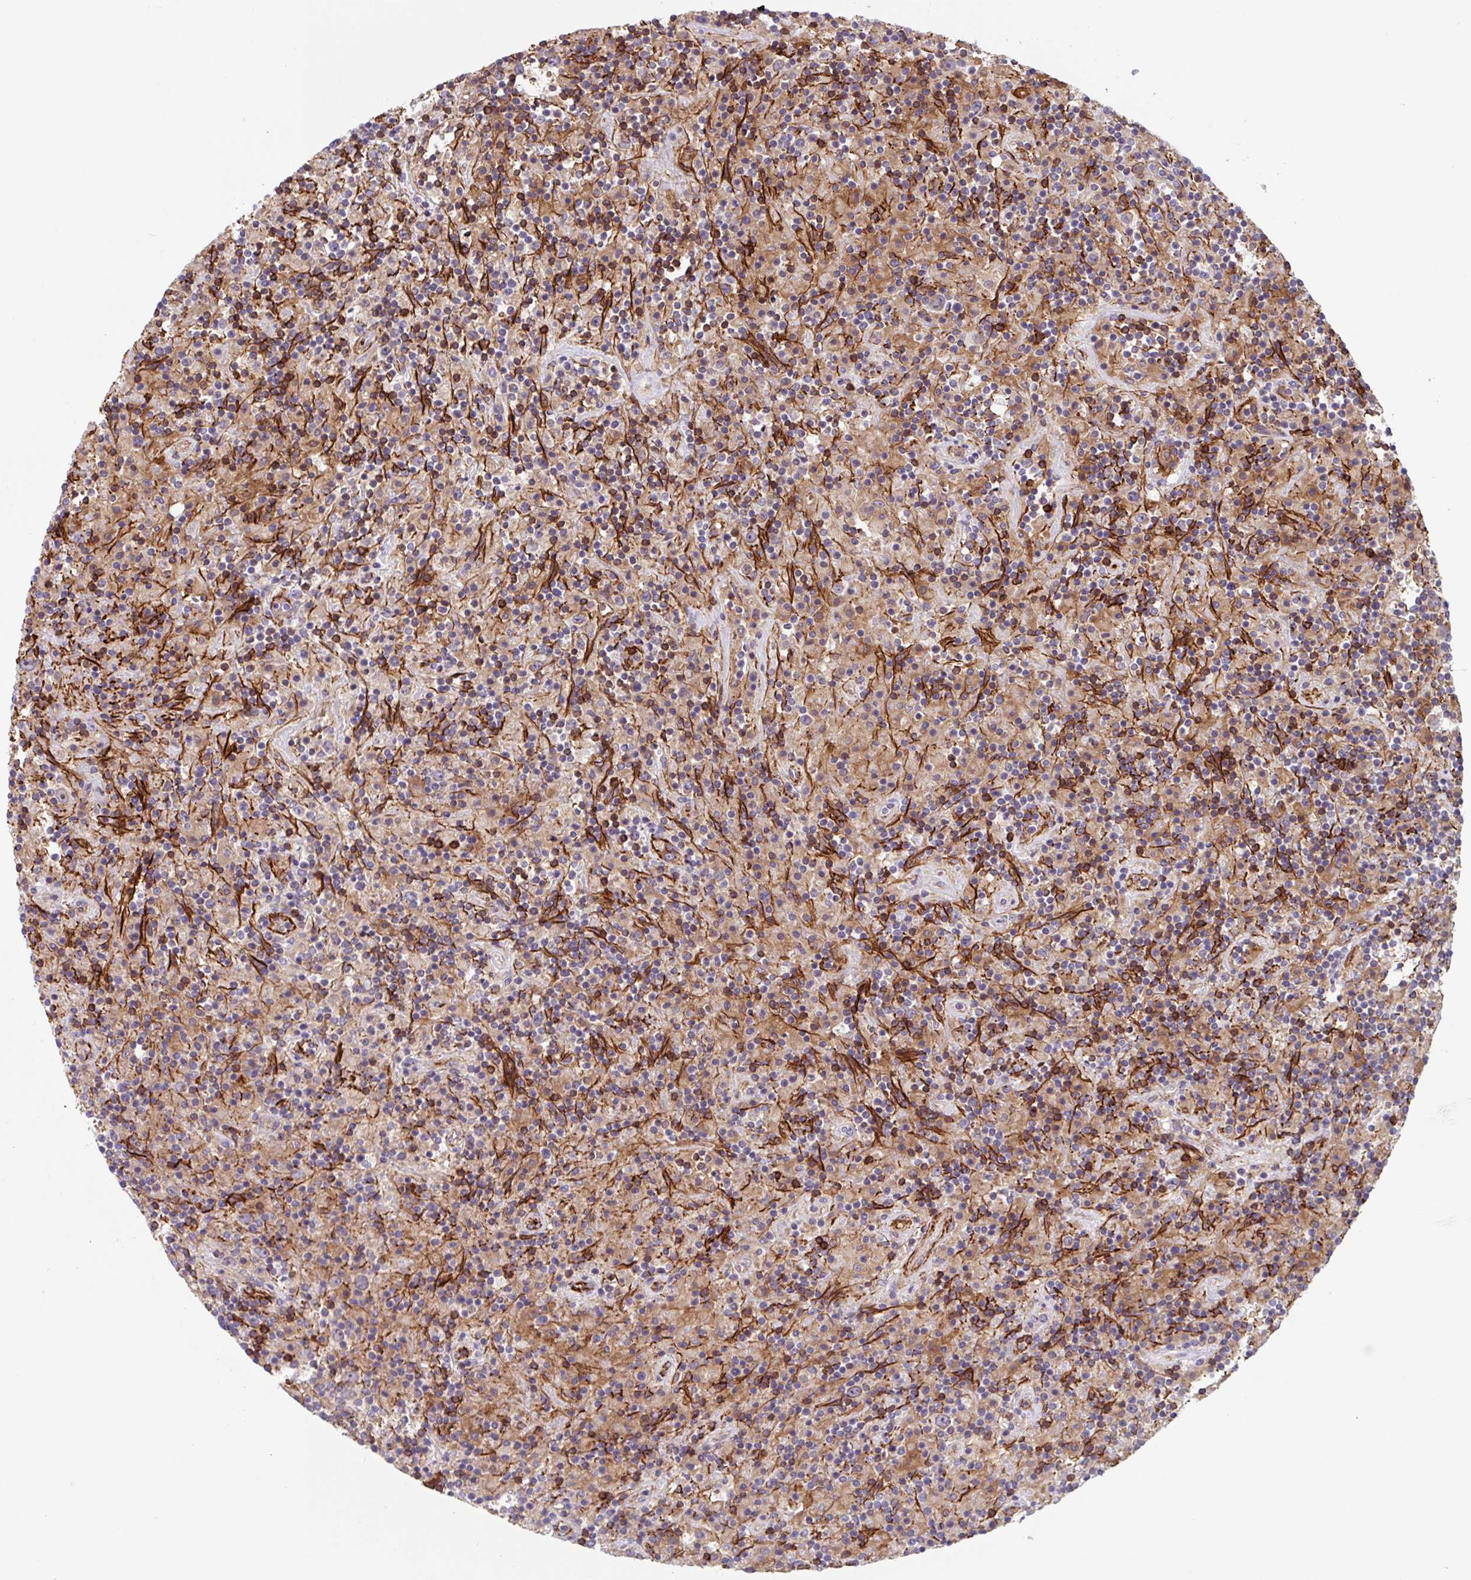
{"staining": {"intensity": "negative", "quantity": "none", "location": "none"}, "tissue": "lymphoma", "cell_type": "Tumor cells", "image_type": "cancer", "snomed": [{"axis": "morphology", "description": "Hodgkin's disease, NOS"}, {"axis": "topography", "description": "Lymph node"}], "caption": "A high-resolution photomicrograph shows immunohistochemistry staining of lymphoma, which reveals no significant staining in tumor cells.", "gene": "DHFR2", "patient": {"sex": "male", "age": 70}}